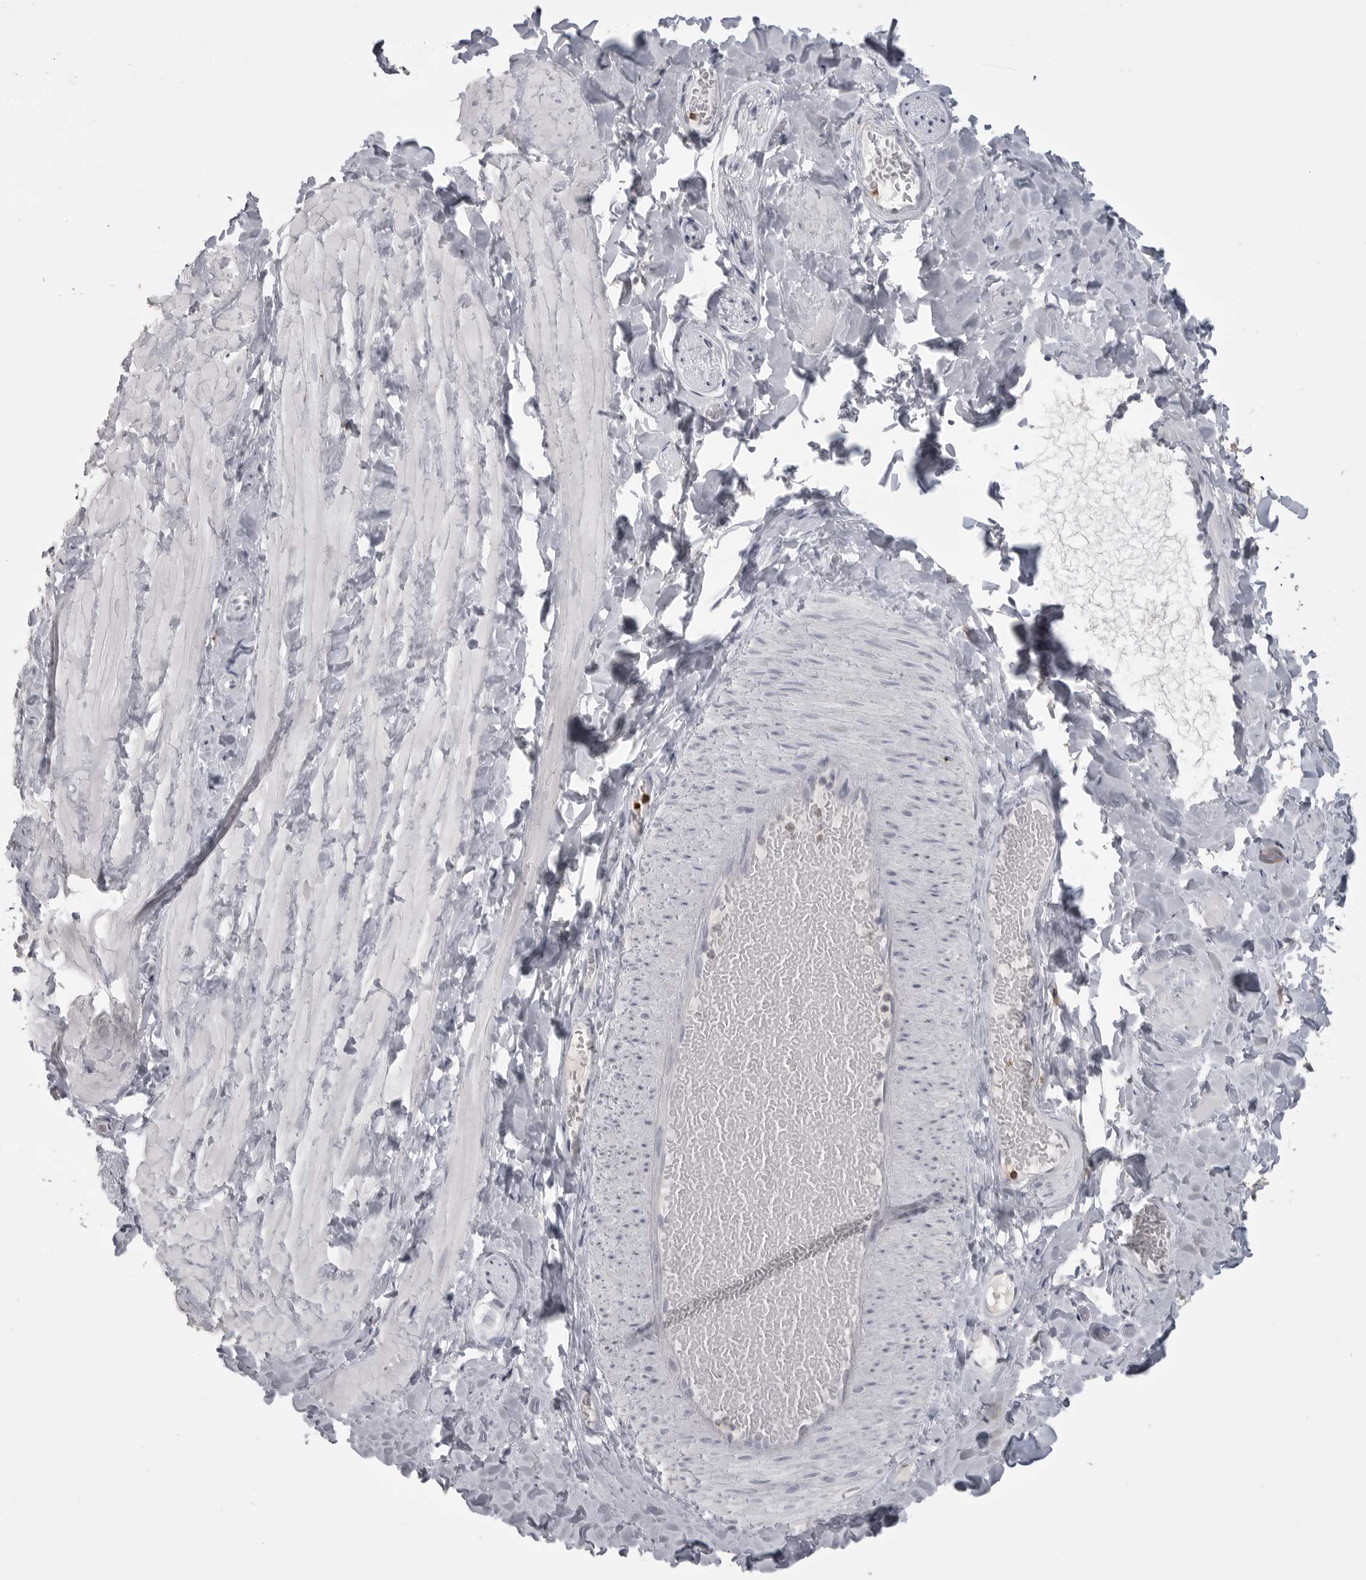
{"staining": {"intensity": "negative", "quantity": "none", "location": "none"}, "tissue": "adipose tissue", "cell_type": "Adipocytes", "image_type": "normal", "snomed": [{"axis": "morphology", "description": "Normal tissue, NOS"}, {"axis": "topography", "description": "Adipose tissue"}, {"axis": "topography", "description": "Vascular tissue"}, {"axis": "topography", "description": "Peripheral nerve tissue"}], "caption": "DAB immunohistochemical staining of benign adipose tissue exhibits no significant expression in adipocytes.", "gene": "ITGAL", "patient": {"sex": "male", "age": 25}}